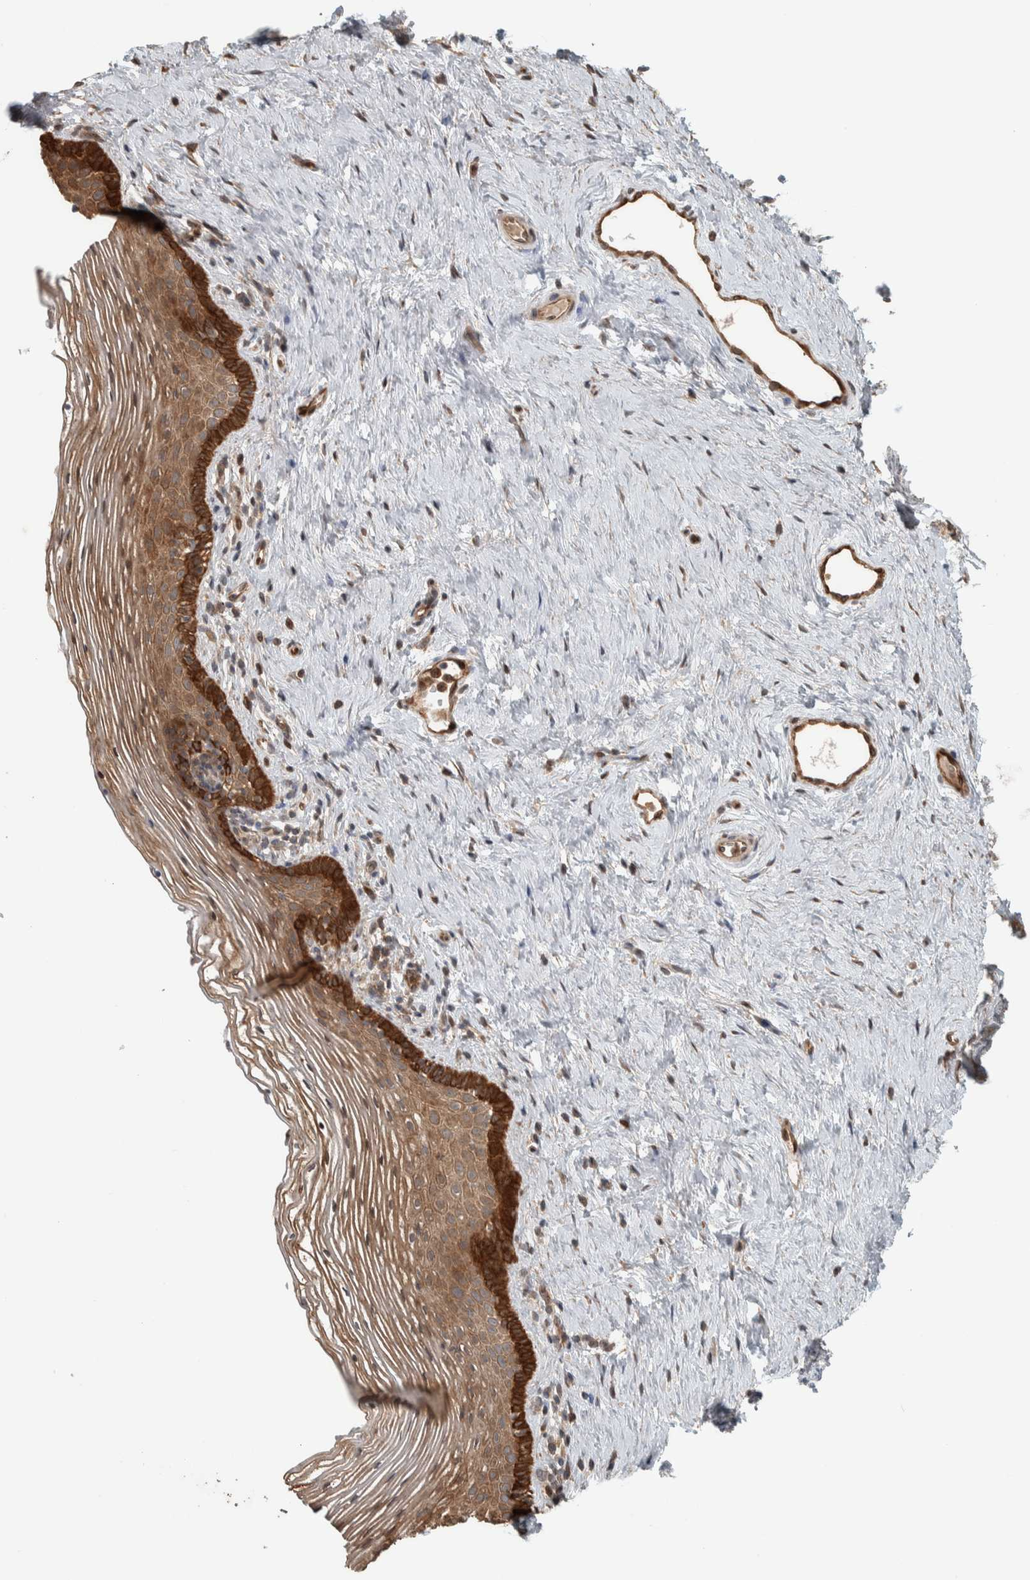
{"staining": {"intensity": "strong", "quantity": ">75%", "location": "cytoplasmic/membranous"}, "tissue": "vagina", "cell_type": "Squamous epithelial cells", "image_type": "normal", "snomed": [{"axis": "morphology", "description": "Normal tissue, NOS"}, {"axis": "topography", "description": "Vagina"}], "caption": "Brown immunohistochemical staining in normal vagina displays strong cytoplasmic/membranous positivity in approximately >75% of squamous epithelial cells.", "gene": "CNTROB", "patient": {"sex": "female", "age": 32}}